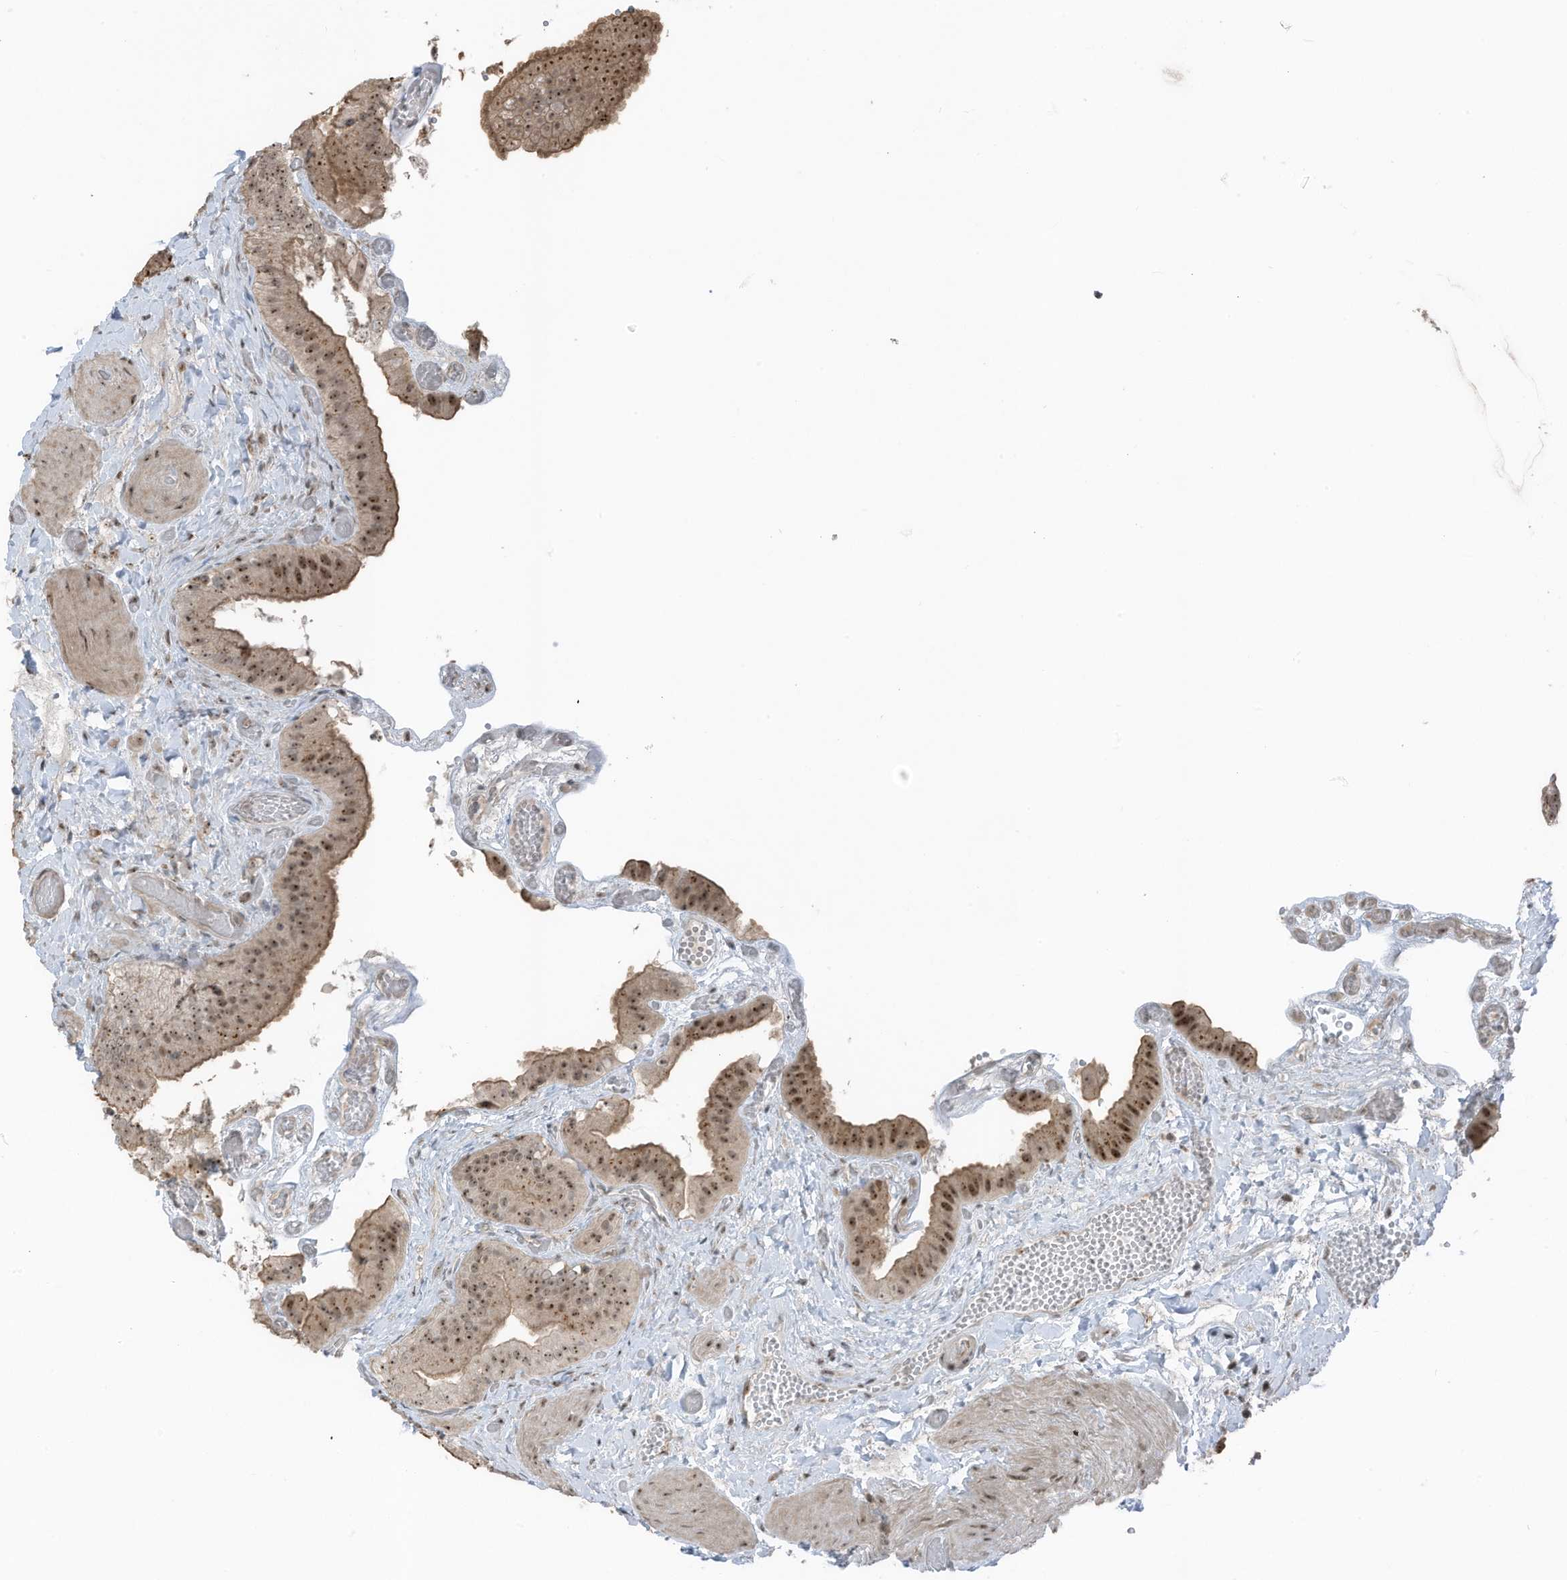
{"staining": {"intensity": "moderate", "quantity": ">75%", "location": "cytoplasmic/membranous,nuclear"}, "tissue": "gallbladder", "cell_type": "Glandular cells", "image_type": "normal", "snomed": [{"axis": "morphology", "description": "Normal tissue, NOS"}, {"axis": "topography", "description": "Gallbladder"}], "caption": "Glandular cells demonstrate moderate cytoplasmic/membranous,nuclear staining in about >75% of cells in normal gallbladder. (DAB (3,3'-diaminobenzidine) IHC with brightfield microscopy, high magnification).", "gene": "UTP3", "patient": {"sex": "female", "age": 64}}